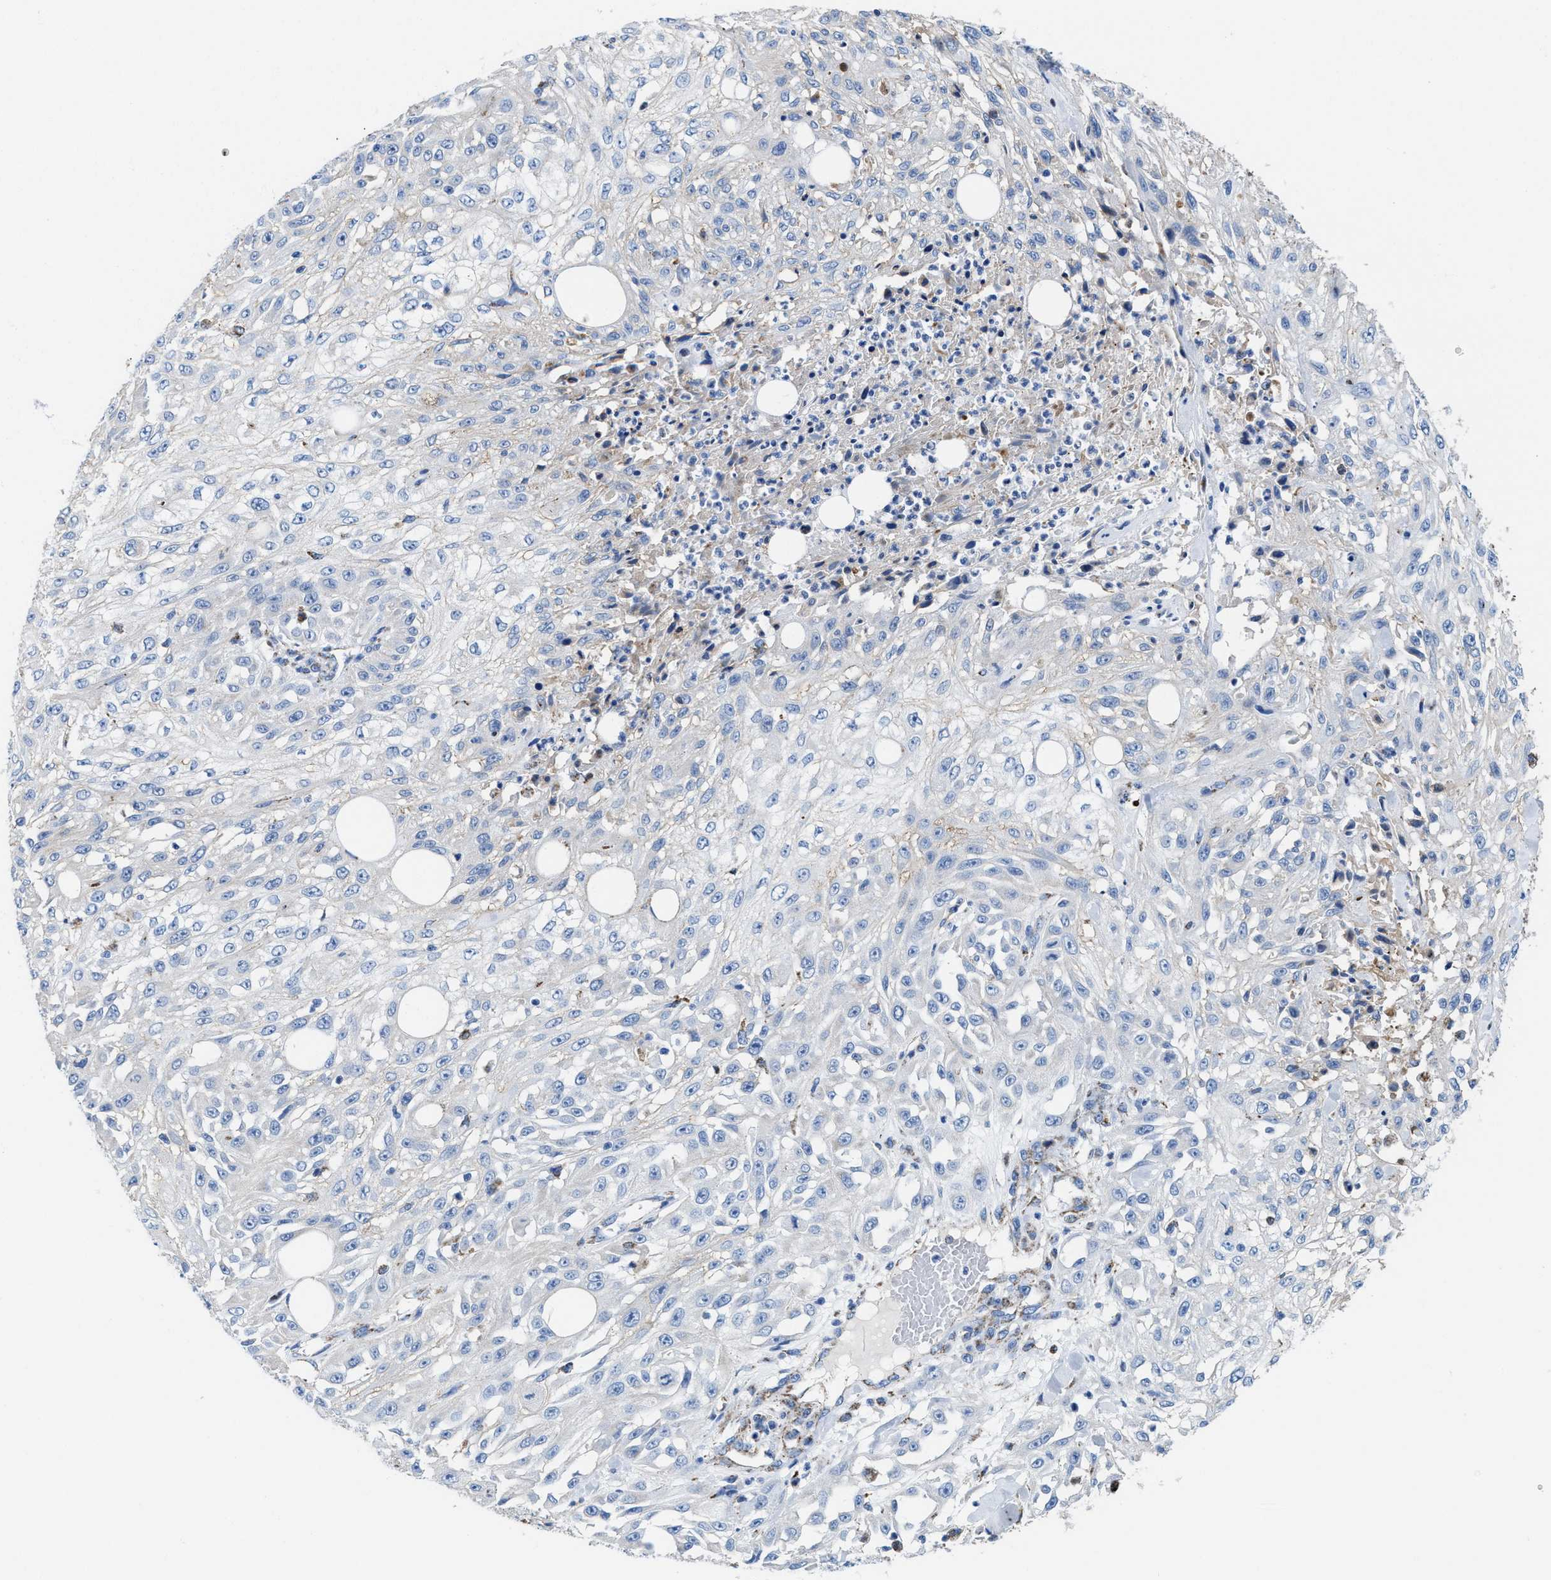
{"staining": {"intensity": "negative", "quantity": "none", "location": "none"}, "tissue": "skin cancer", "cell_type": "Tumor cells", "image_type": "cancer", "snomed": [{"axis": "morphology", "description": "Squamous cell carcinoma, NOS"}, {"axis": "morphology", "description": "Squamous cell carcinoma, metastatic, NOS"}, {"axis": "topography", "description": "Skin"}, {"axis": "topography", "description": "Lymph node"}], "caption": "This is an IHC photomicrograph of skin cancer (metastatic squamous cell carcinoma). There is no staining in tumor cells.", "gene": "ALDH1B1", "patient": {"sex": "male", "age": 75}}